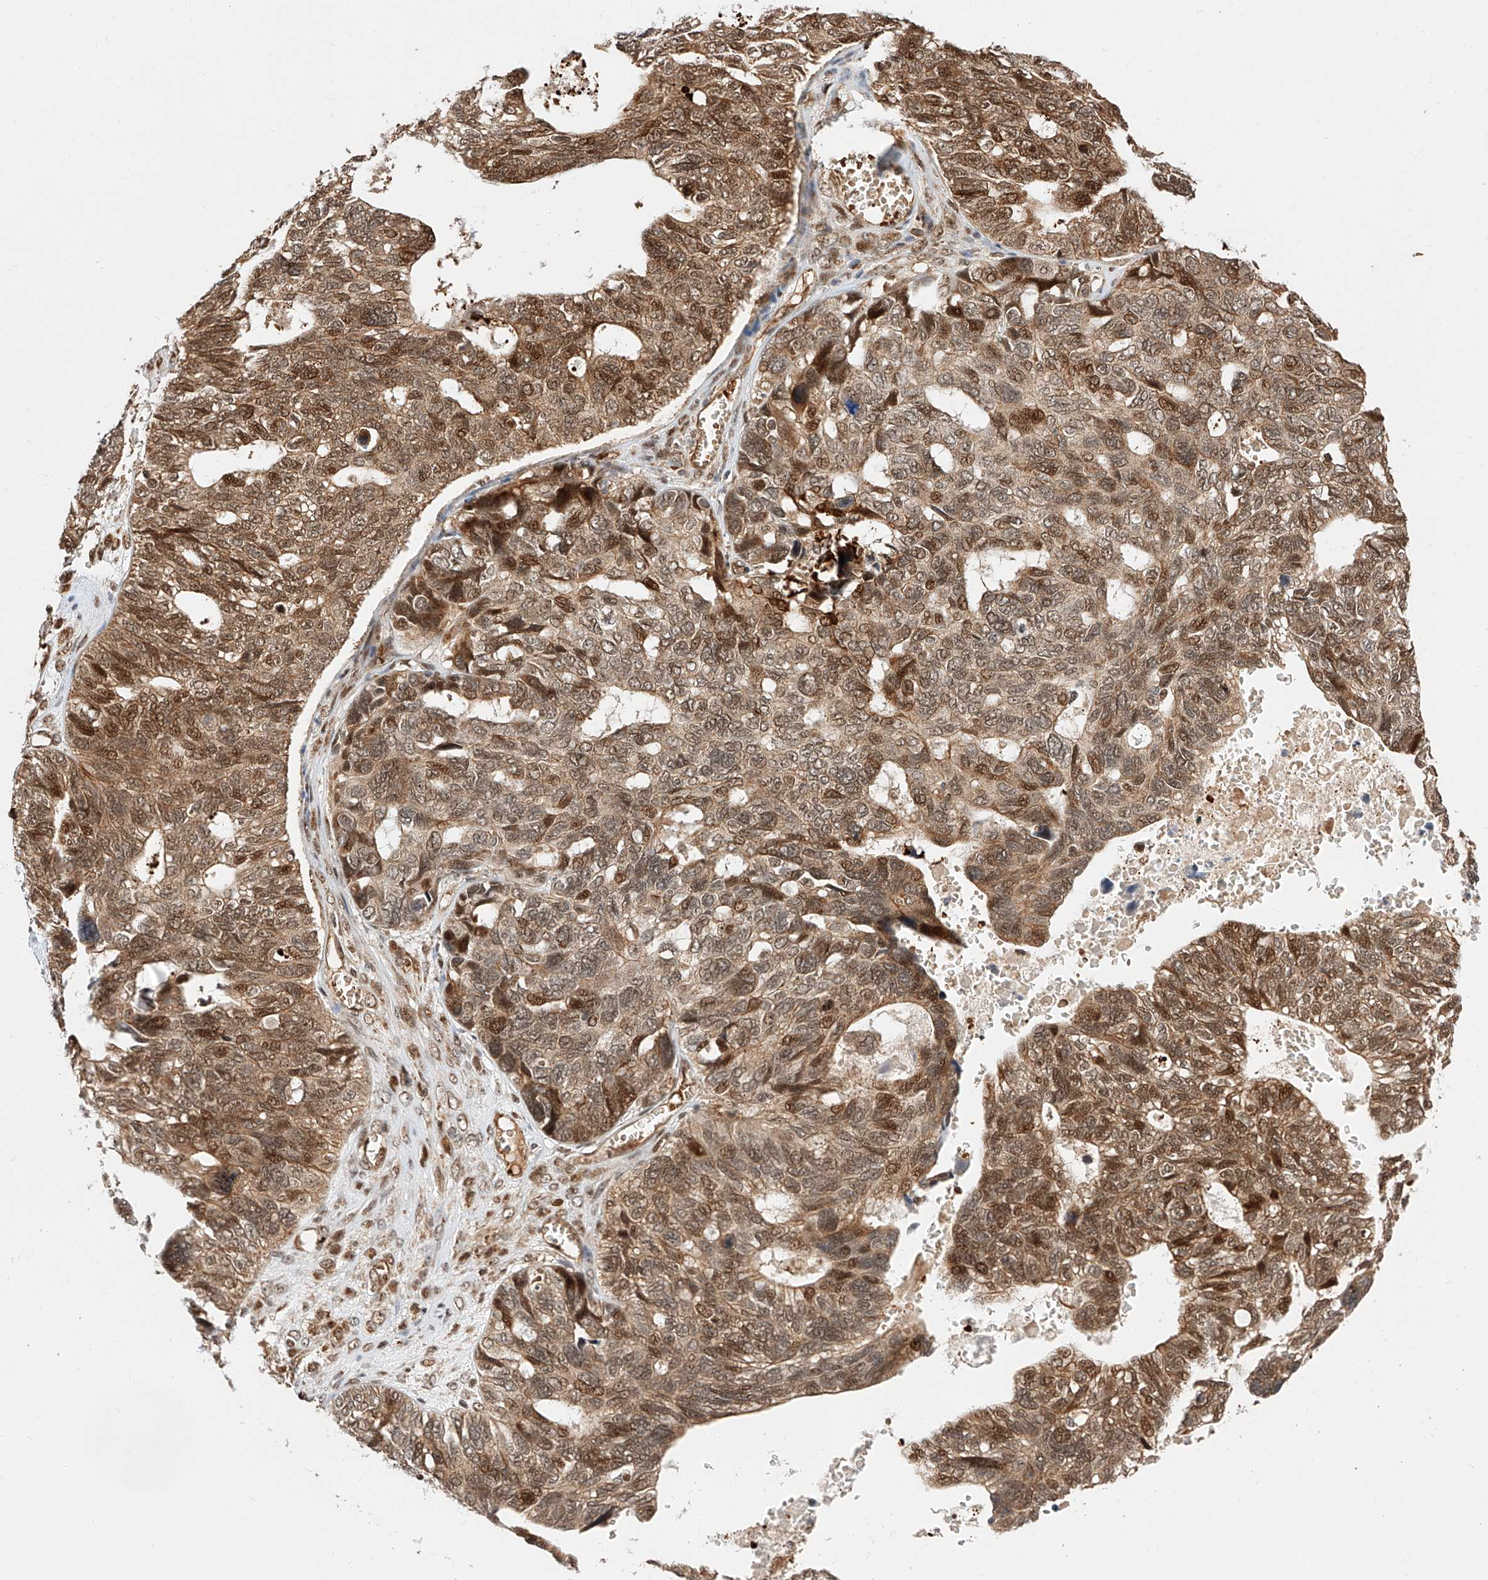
{"staining": {"intensity": "moderate", "quantity": ">75%", "location": "cytoplasmic/membranous,nuclear"}, "tissue": "ovarian cancer", "cell_type": "Tumor cells", "image_type": "cancer", "snomed": [{"axis": "morphology", "description": "Cystadenocarcinoma, serous, NOS"}, {"axis": "topography", "description": "Ovary"}], "caption": "This is a micrograph of immunohistochemistry (IHC) staining of ovarian cancer, which shows moderate expression in the cytoplasmic/membranous and nuclear of tumor cells.", "gene": "THTPA", "patient": {"sex": "female", "age": 79}}